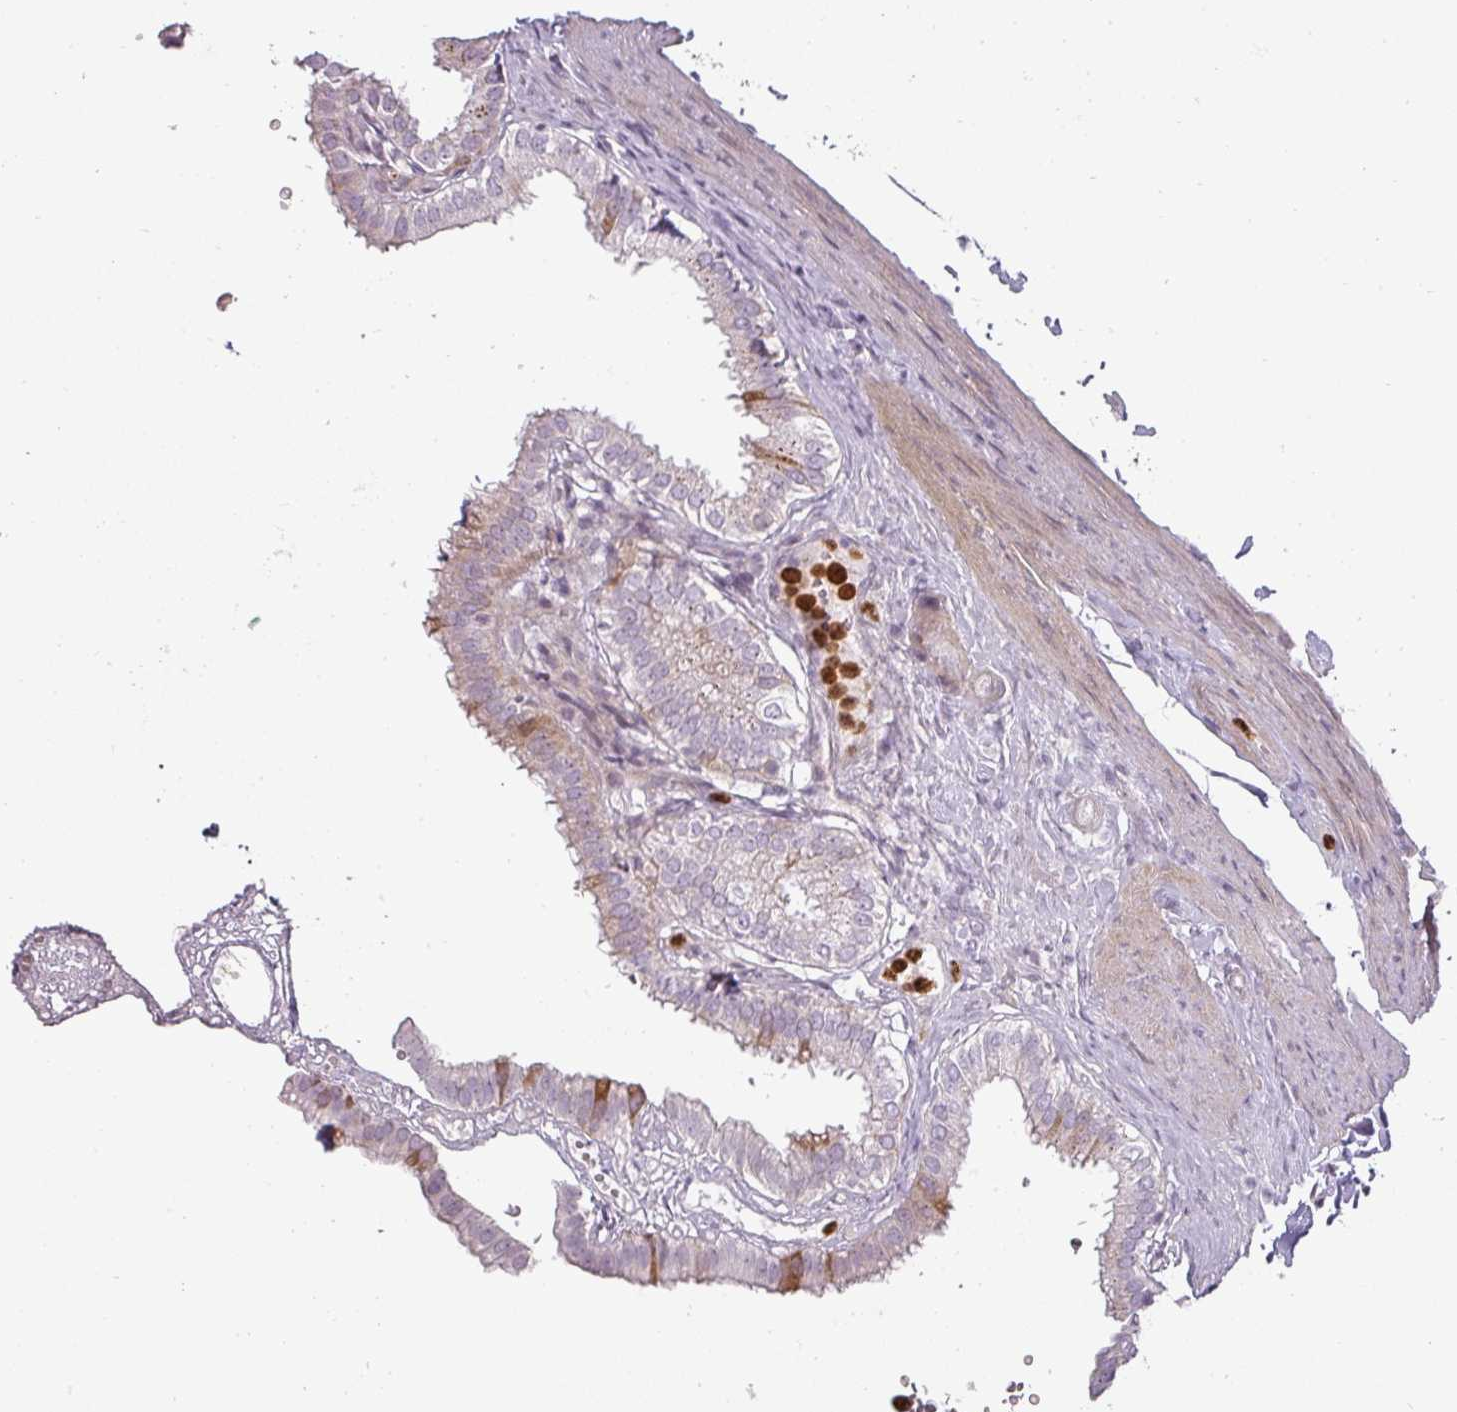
{"staining": {"intensity": "strong", "quantity": "25%-75%", "location": "cytoplasmic/membranous"}, "tissue": "gallbladder", "cell_type": "Glandular cells", "image_type": "normal", "snomed": [{"axis": "morphology", "description": "Normal tissue, NOS"}, {"axis": "topography", "description": "Gallbladder"}], "caption": "Protein expression analysis of benign human gallbladder reveals strong cytoplasmic/membranous staining in approximately 25%-75% of glandular cells. (DAB = brown stain, brightfield microscopy at high magnification).", "gene": "BIK", "patient": {"sex": "female", "age": 61}}